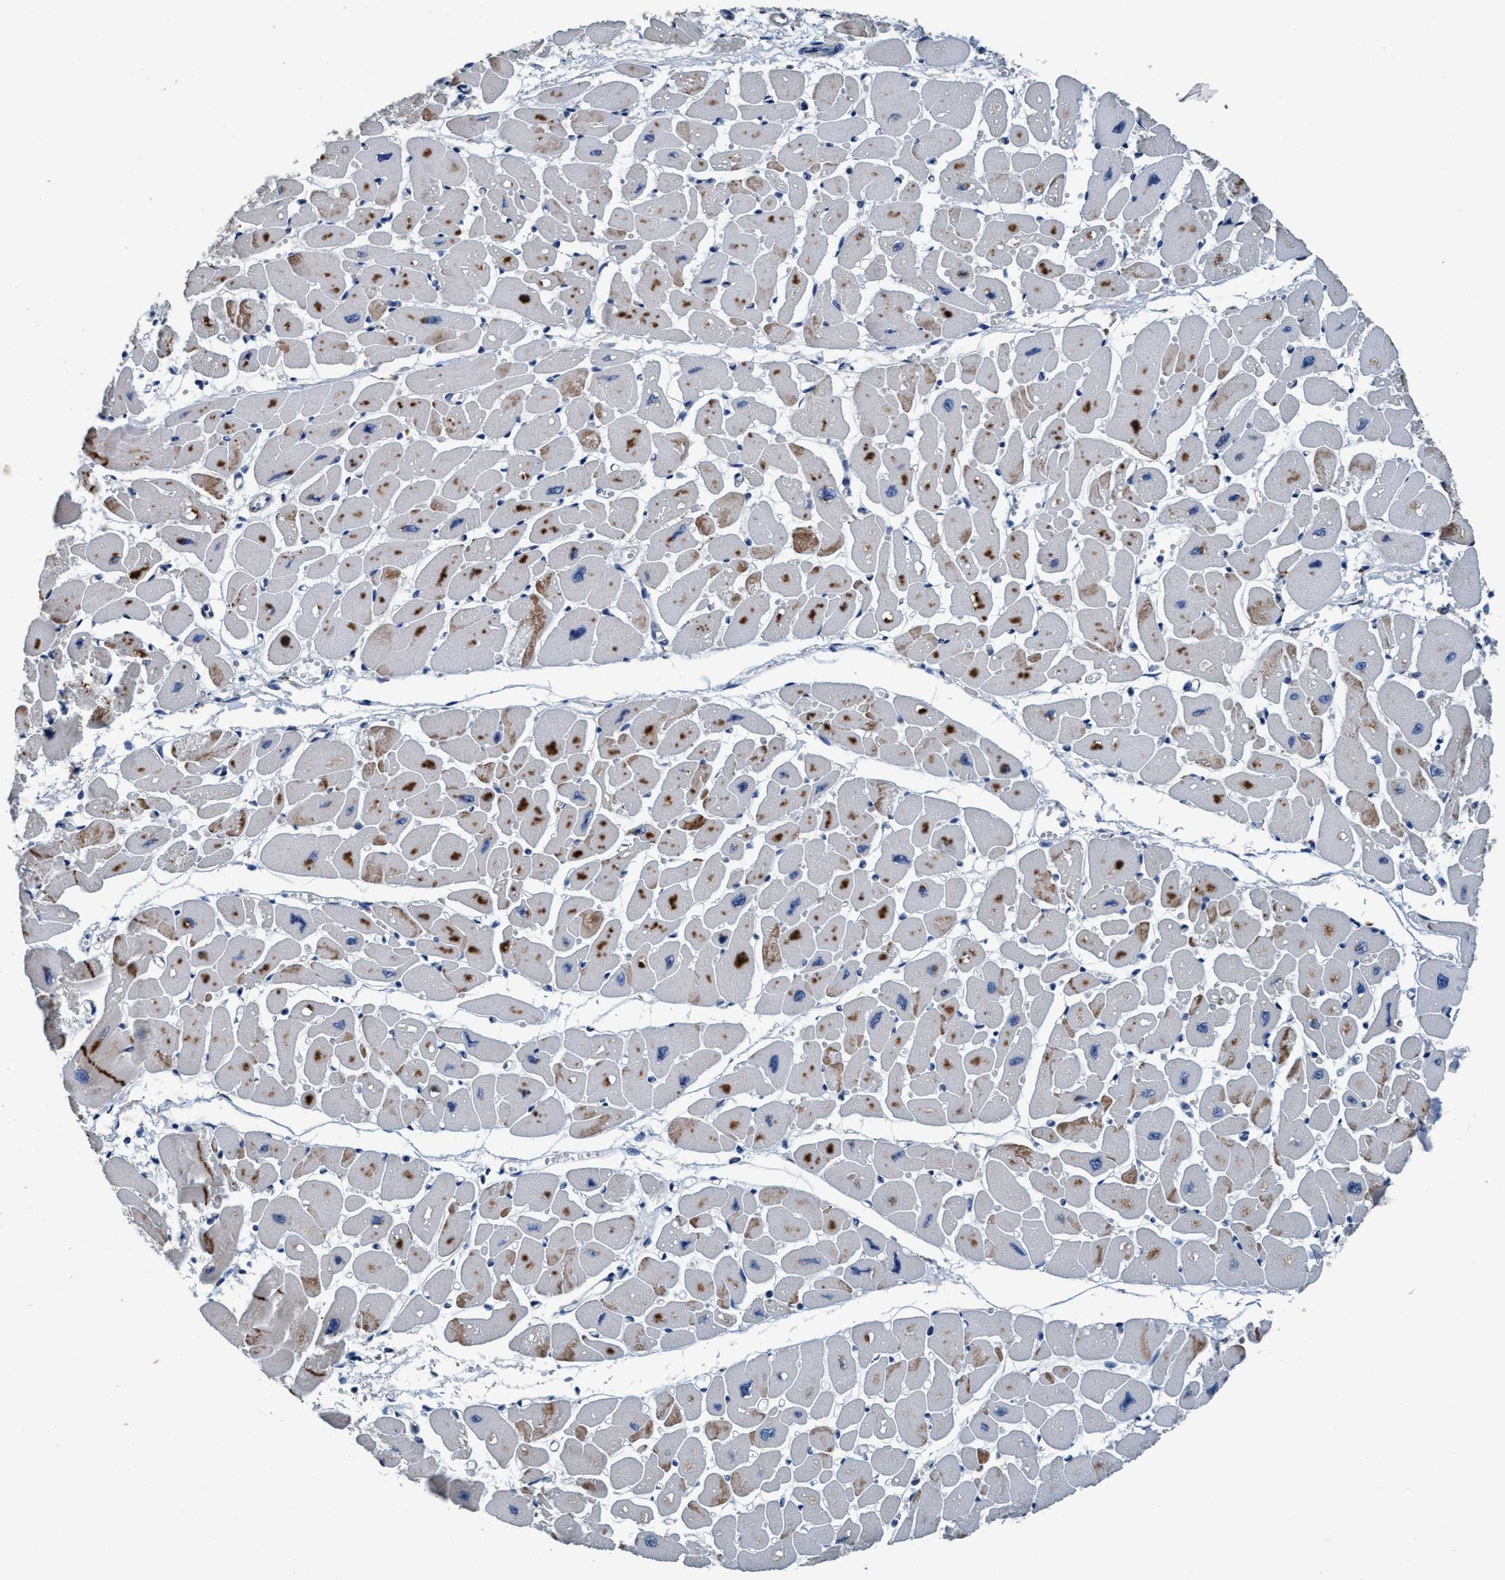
{"staining": {"intensity": "moderate", "quantity": ">75%", "location": "cytoplasmic/membranous"}, "tissue": "heart muscle", "cell_type": "Cardiomyocytes", "image_type": "normal", "snomed": [{"axis": "morphology", "description": "Normal tissue, NOS"}, {"axis": "topography", "description": "Heart"}], "caption": "A high-resolution histopathology image shows IHC staining of benign heart muscle, which displays moderate cytoplasmic/membranous expression in about >75% of cardiomyocytes.", "gene": "ANKFN1", "patient": {"sex": "female", "age": 54}}